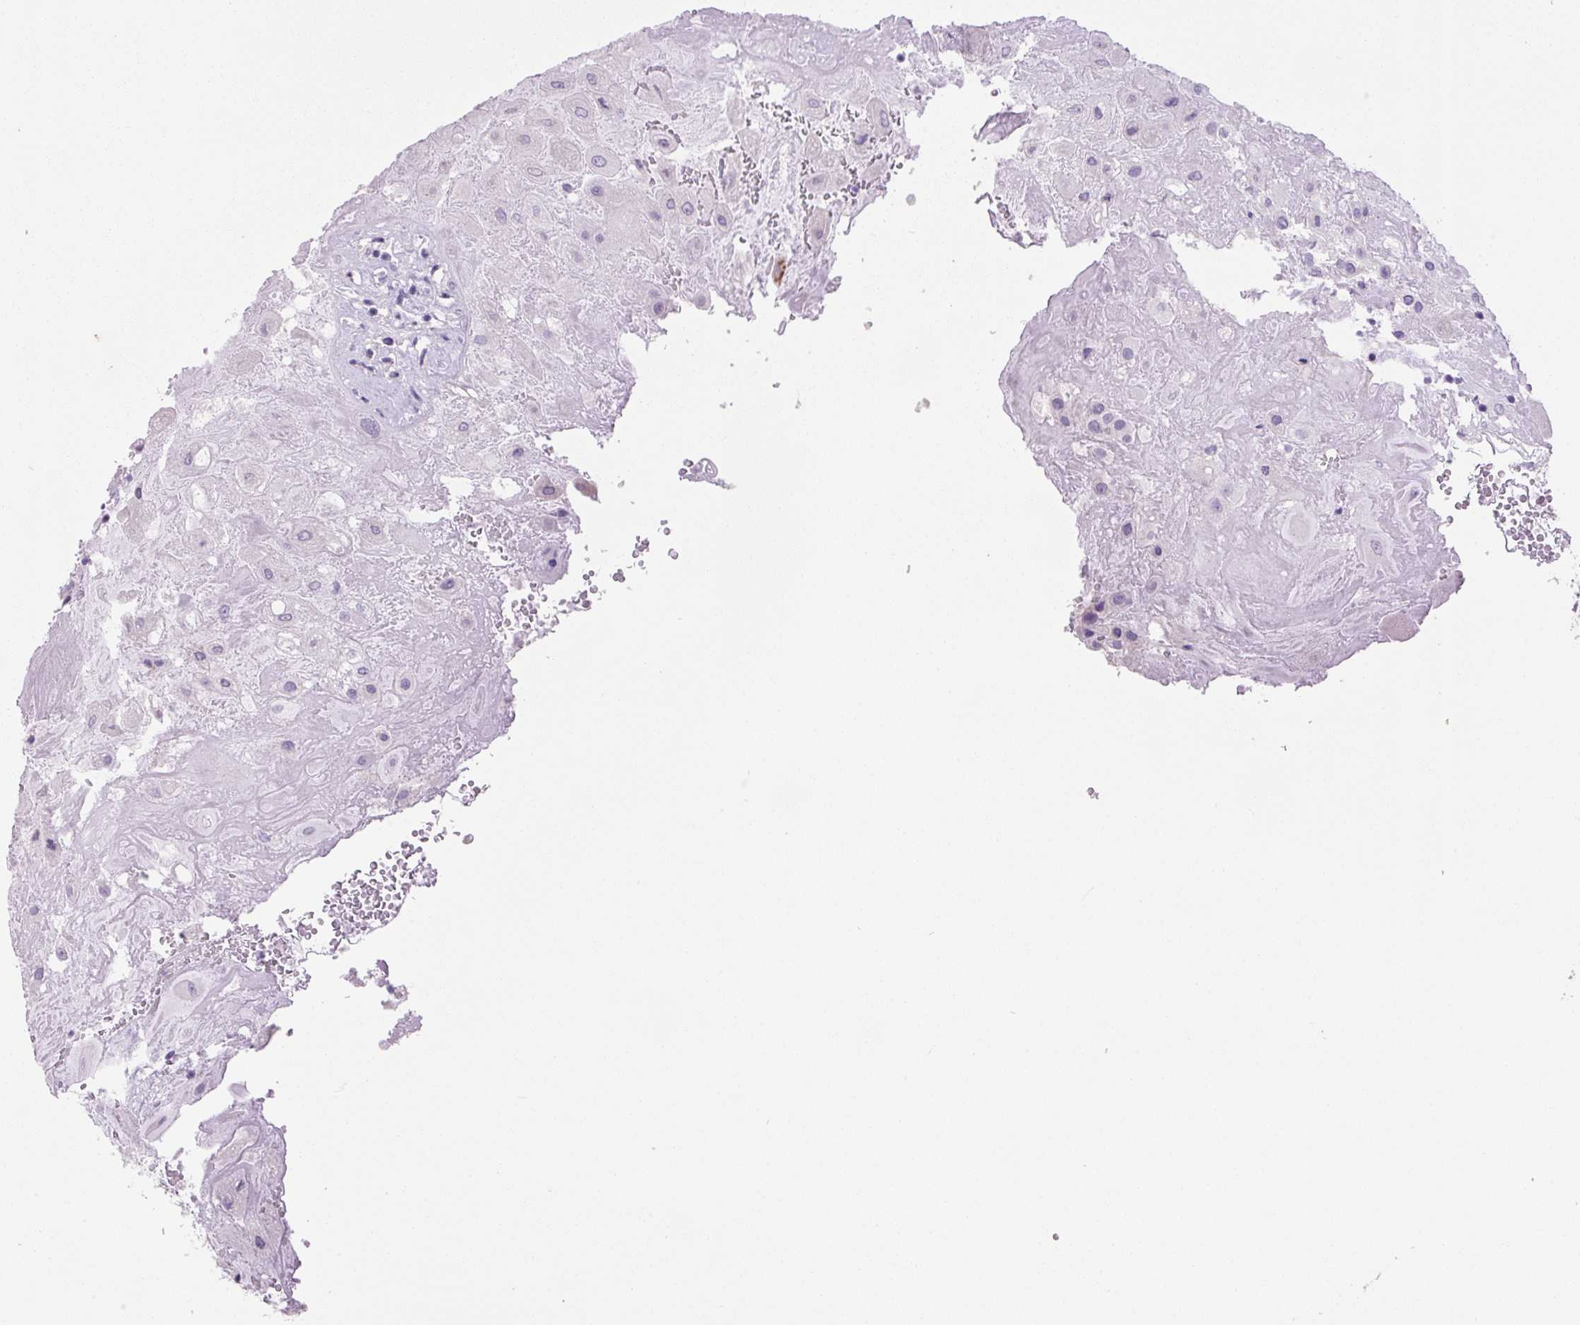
{"staining": {"intensity": "negative", "quantity": "none", "location": "none"}, "tissue": "placenta", "cell_type": "Decidual cells", "image_type": "normal", "snomed": [{"axis": "morphology", "description": "Normal tissue, NOS"}, {"axis": "topography", "description": "Placenta"}], "caption": "High power microscopy photomicrograph of an IHC photomicrograph of normal placenta, revealing no significant staining in decidual cells. (Stains: DAB (3,3'-diaminobenzidine) IHC with hematoxylin counter stain, Microscopy: brightfield microscopy at high magnification).", "gene": "CHGA", "patient": {"sex": "female", "age": 32}}